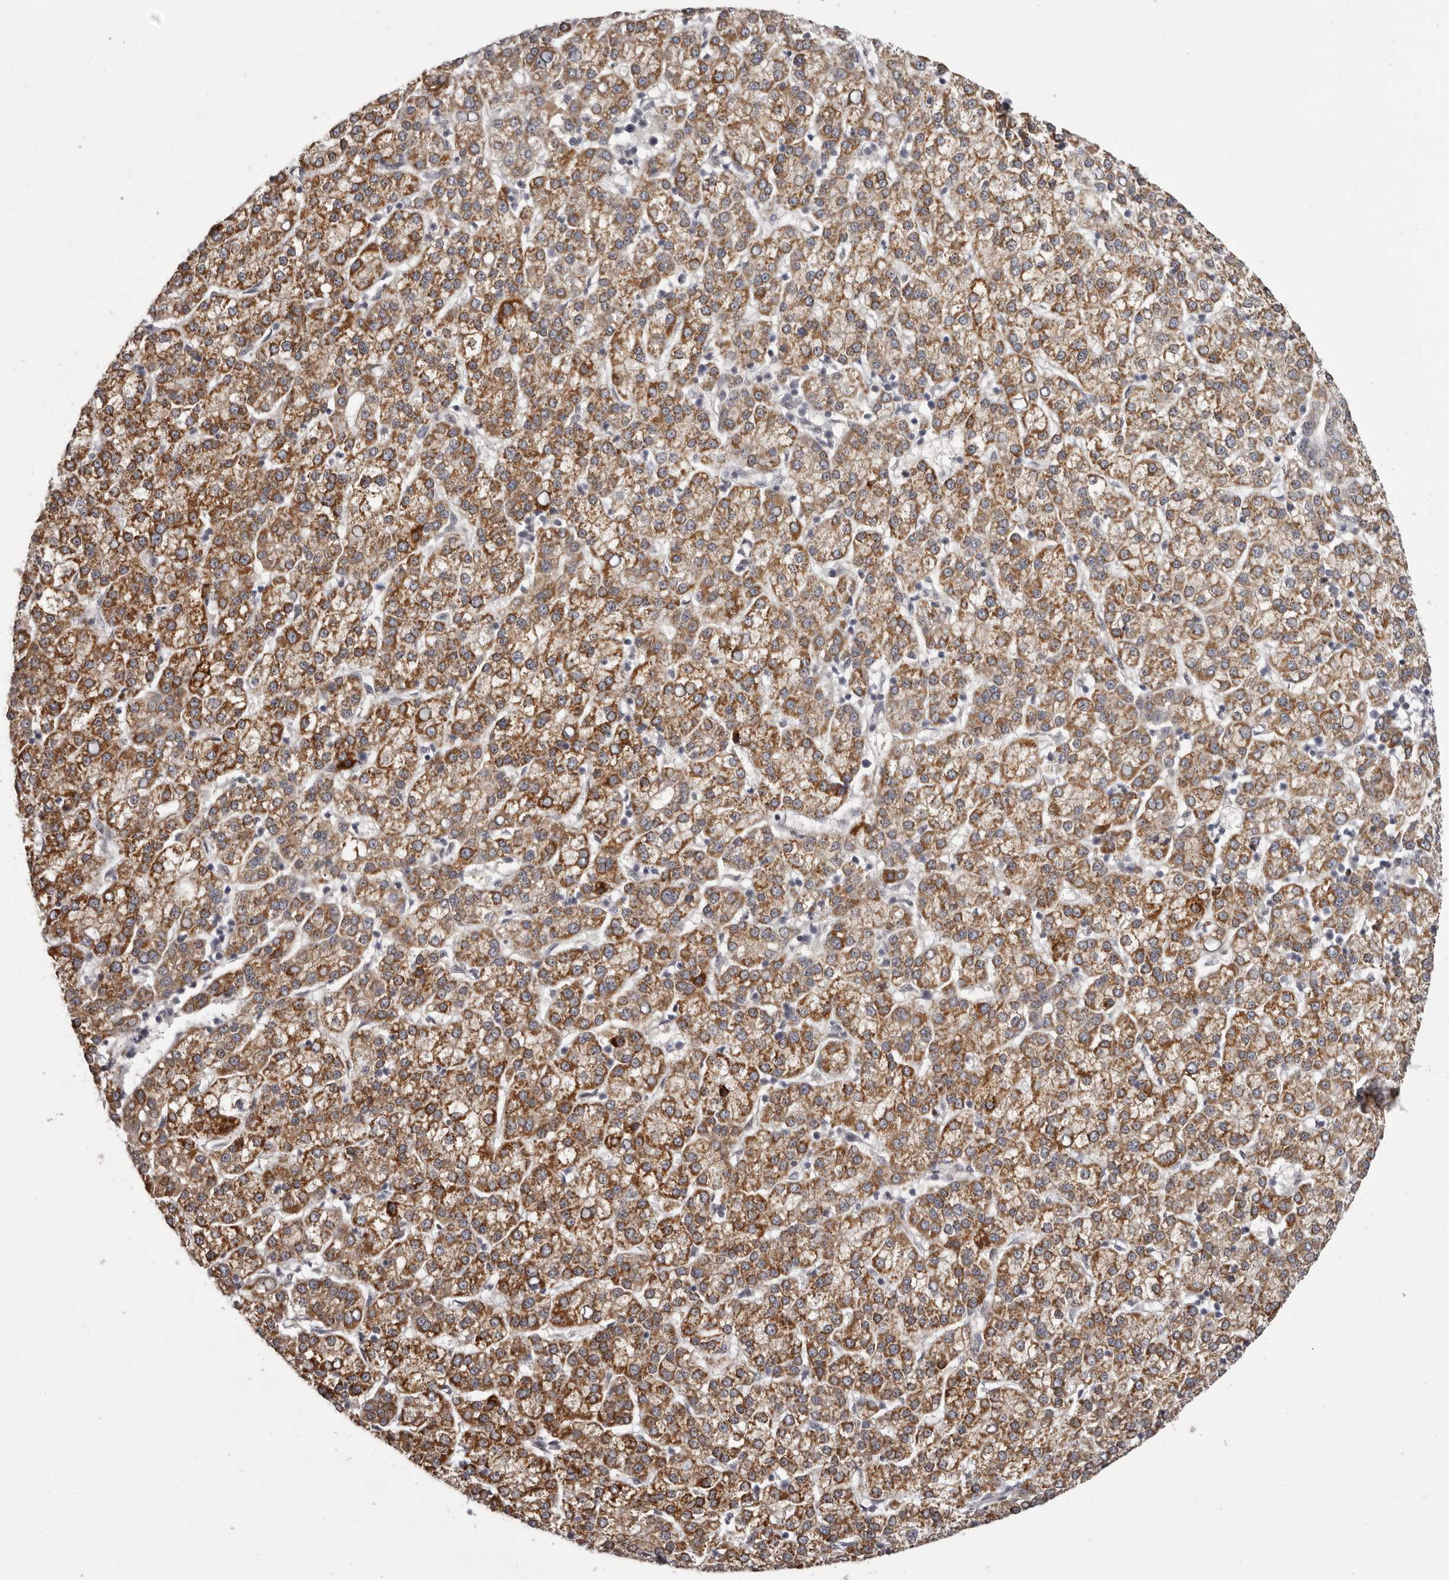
{"staining": {"intensity": "moderate", "quantity": ">75%", "location": "cytoplasmic/membranous"}, "tissue": "liver cancer", "cell_type": "Tumor cells", "image_type": "cancer", "snomed": [{"axis": "morphology", "description": "Carcinoma, Hepatocellular, NOS"}, {"axis": "topography", "description": "Liver"}], "caption": "Hepatocellular carcinoma (liver) stained with immunohistochemistry shows moderate cytoplasmic/membranous staining in approximately >75% of tumor cells.", "gene": "RNF2", "patient": {"sex": "female", "age": 58}}